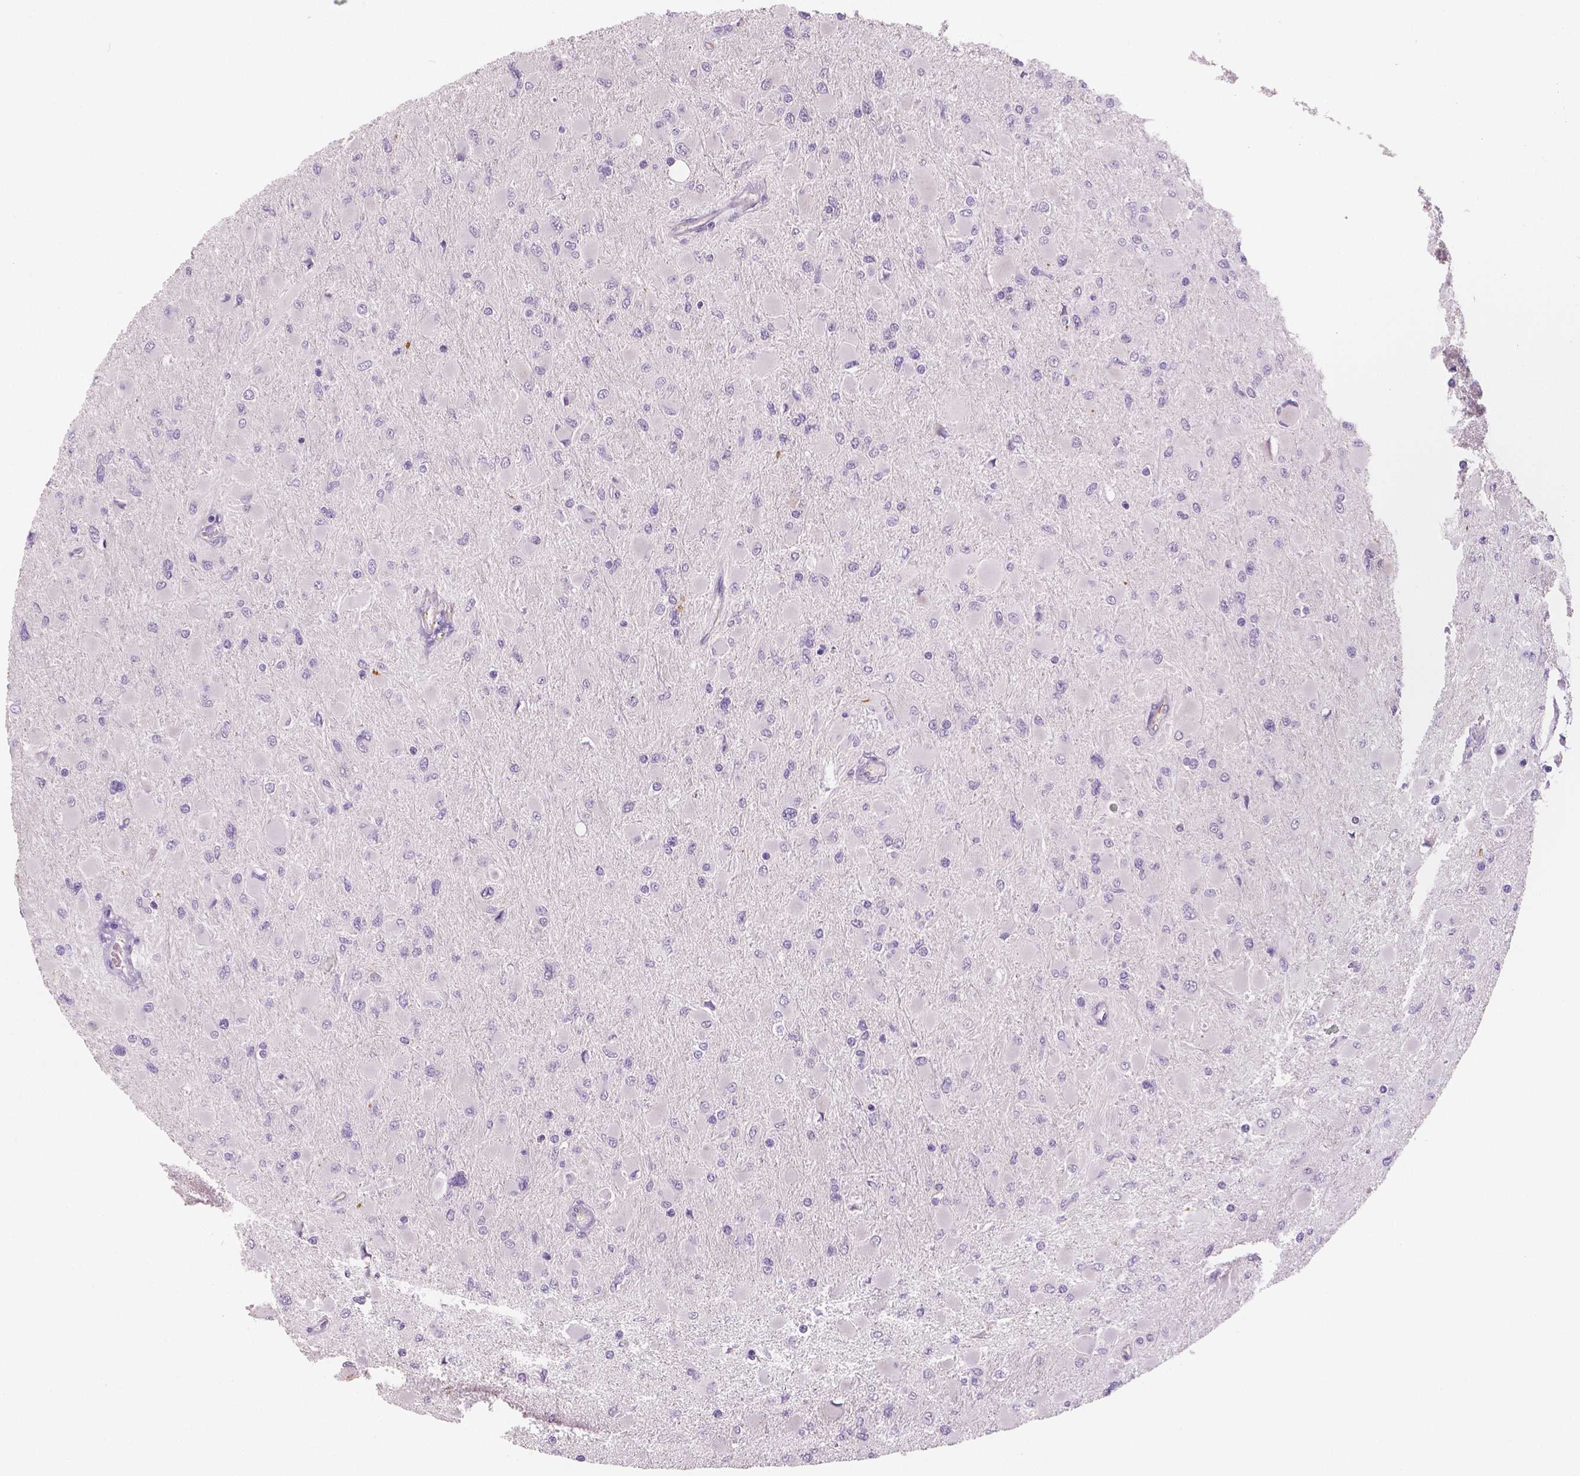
{"staining": {"intensity": "negative", "quantity": "none", "location": "none"}, "tissue": "glioma", "cell_type": "Tumor cells", "image_type": "cancer", "snomed": [{"axis": "morphology", "description": "Glioma, malignant, High grade"}, {"axis": "topography", "description": "Cerebral cortex"}], "caption": "Immunohistochemical staining of malignant glioma (high-grade) exhibits no significant expression in tumor cells. (Immunohistochemistry, brightfield microscopy, high magnification).", "gene": "TSPAN7", "patient": {"sex": "female", "age": 36}}